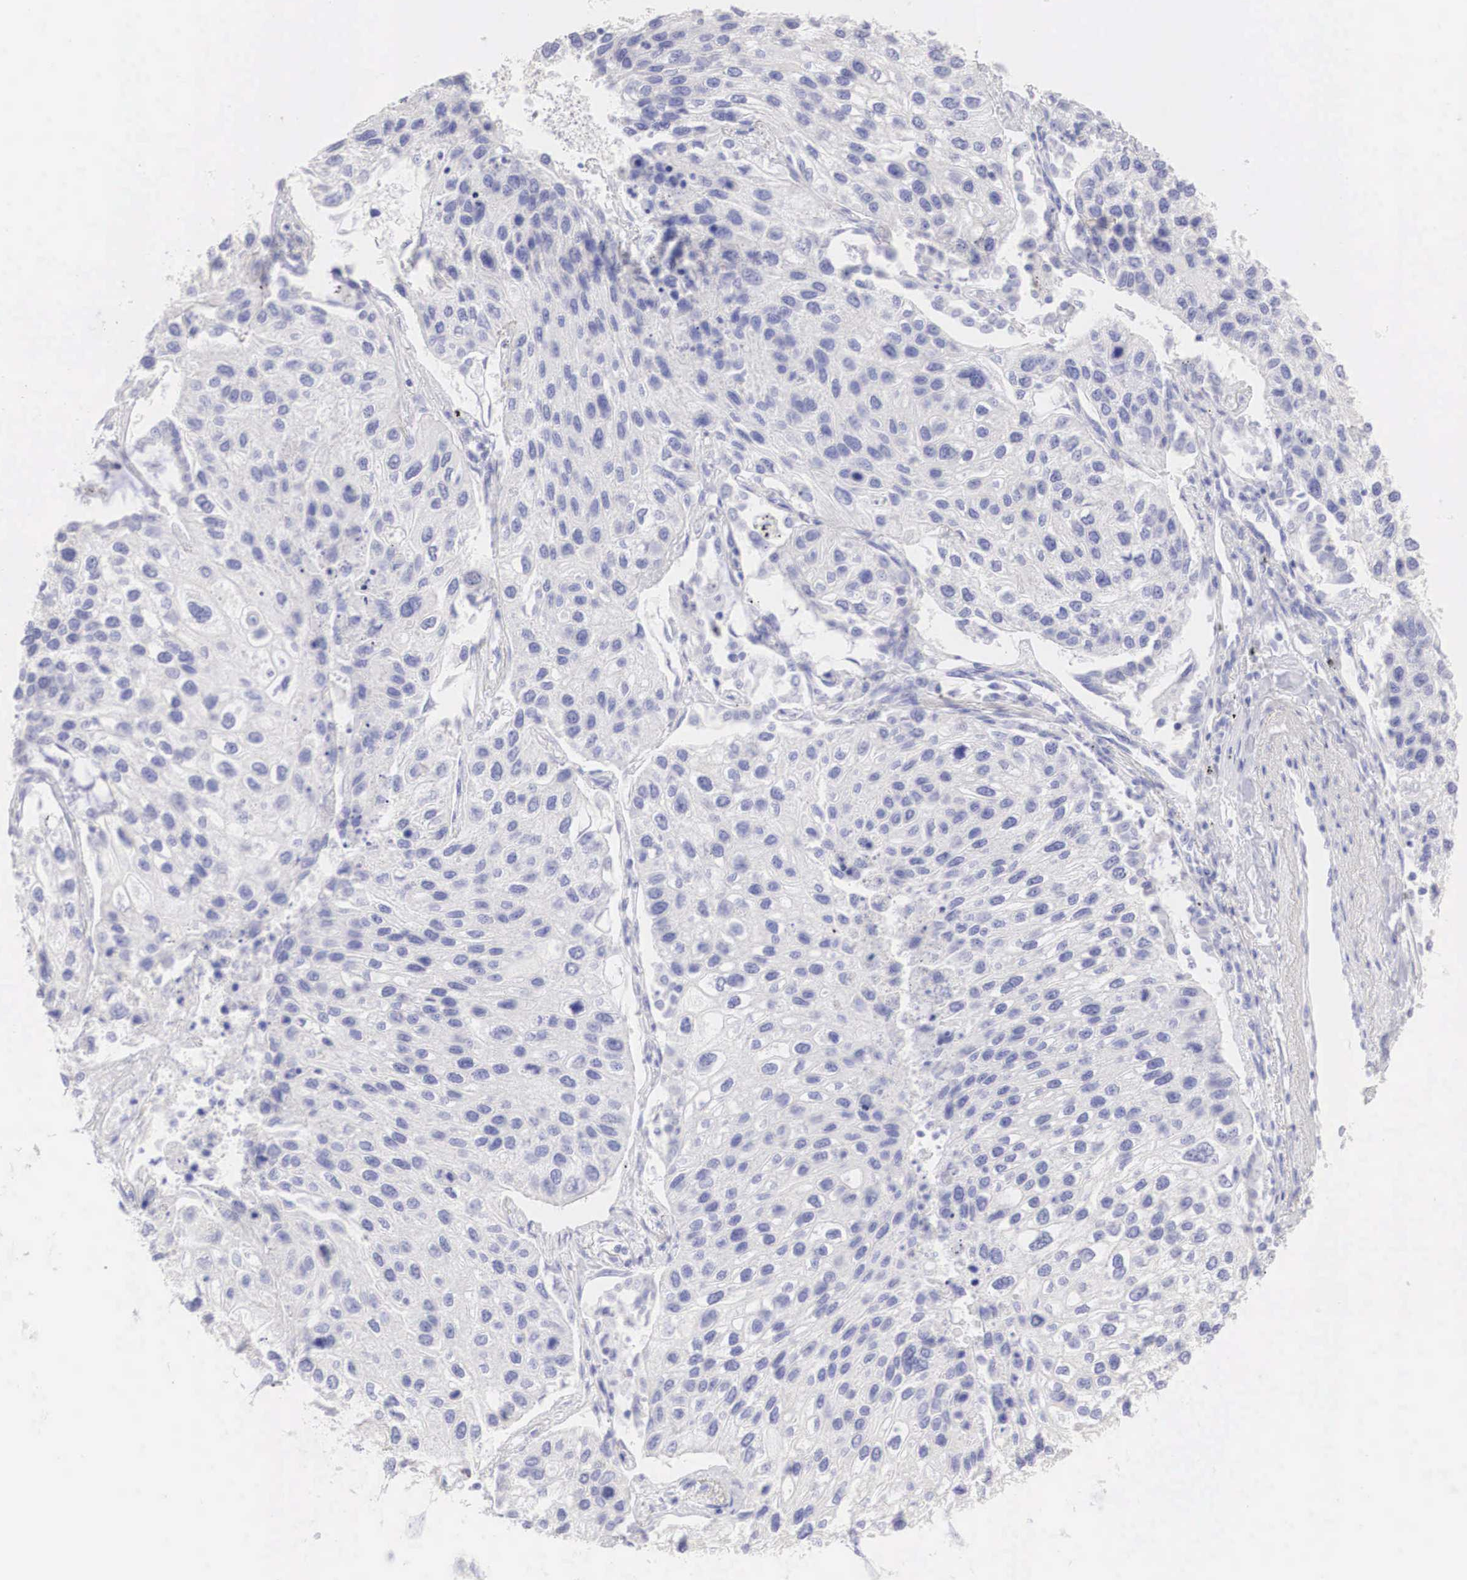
{"staining": {"intensity": "negative", "quantity": "none", "location": "none"}, "tissue": "lung cancer", "cell_type": "Tumor cells", "image_type": "cancer", "snomed": [{"axis": "morphology", "description": "Squamous cell carcinoma, NOS"}, {"axis": "topography", "description": "Lung"}], "caption": "DAB immunohistochemical staining of lung squamous cell carcinoma shows no significant expression in tumor cells.", "gene": "ERBB2", "patient": {"sex": "male", "age": 75}}